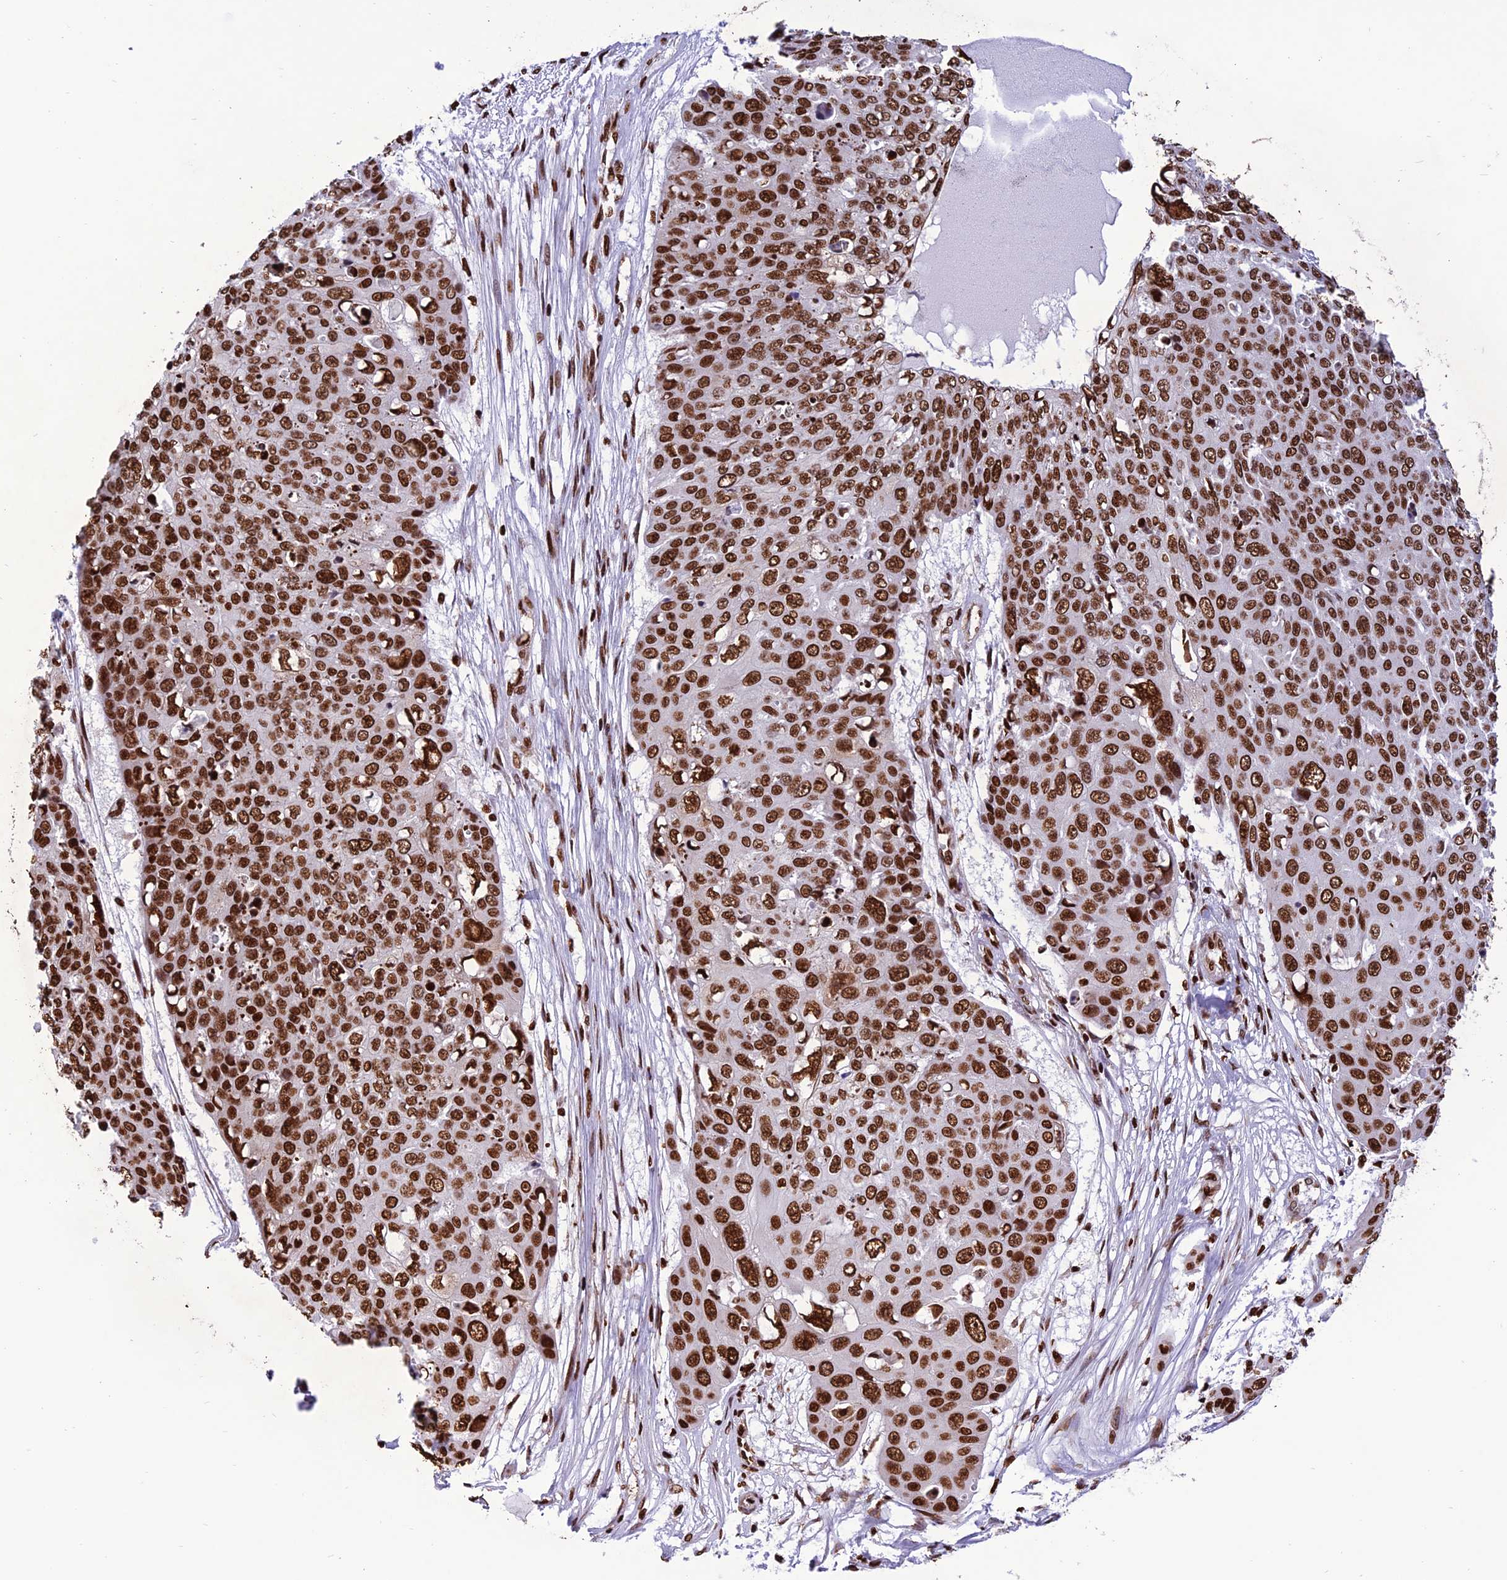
{"staining": {"intensity": "strong", "quantity": ">75%", "location": "nuclear"}, "tissue": "skin cancer", "cell_type": "Tumor cells", "image_type": "cancer", "snomed": [{"axis": "morphology", "description": "Squamous cell carcinoma, NOS"}, {"axis": "topography", "description": "Skin"}], "caption": "Brown immunohistochemical staining in human skin cancer (squamous cell carcinoma) exhibits strong nuclear expression in about >75% of tumor cells.", "gene": "INO80E", "patient": {"sex": "male", "age": 71}}